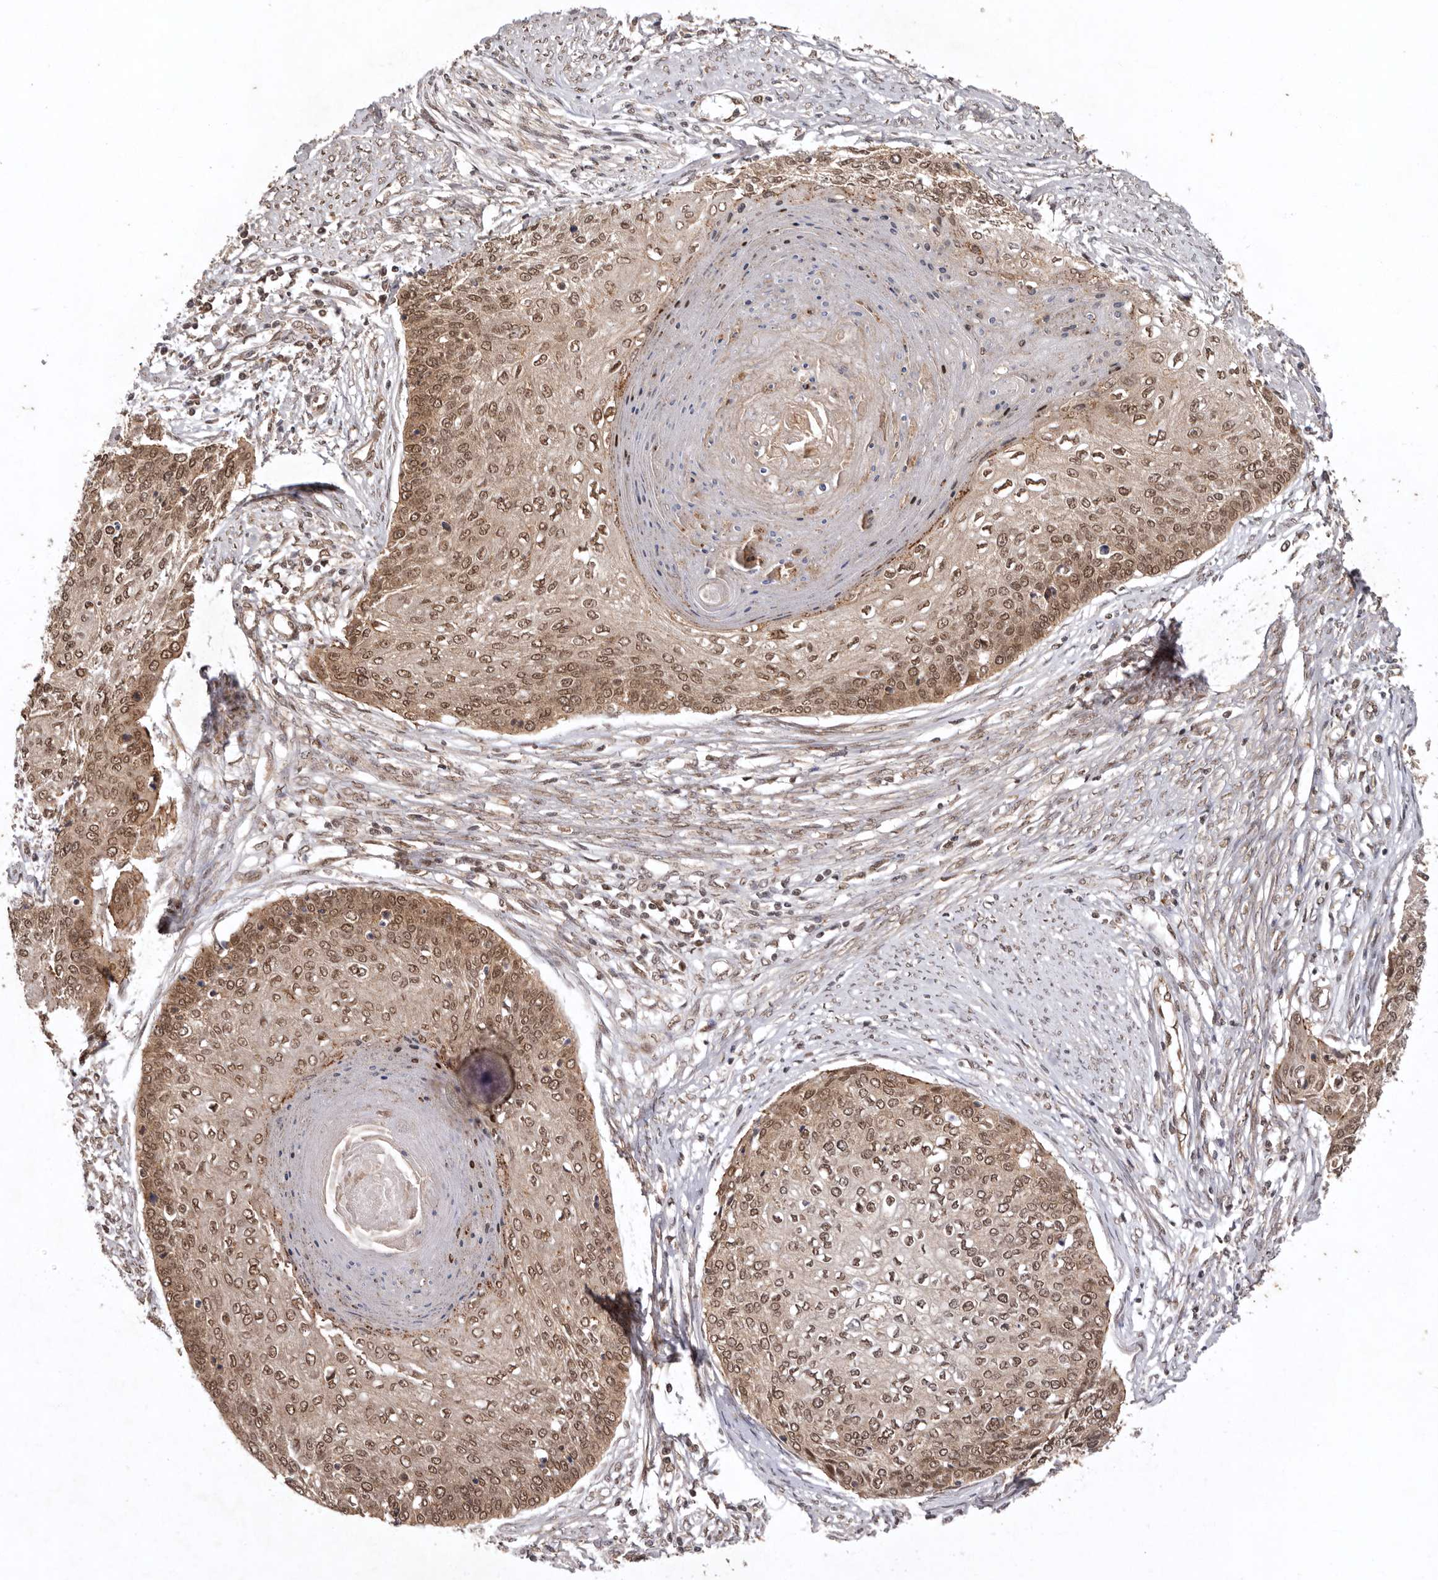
{"staining": {"intensity": "moderate", "quantity": ">75%", "location": "cytoplasmic/membranous,nuclear"}, "tissue": "cervical cancer", "cell_type": "Tumor cells", "image_type": "cancer", "snomed": [{"axis": "morphology", "description": "Squamous cell carcinoma, NOS"}, {"axis": "topography", "description": "Cervix"}], "caption": "Squamous cell carcinoma (cervical) stained for a protein displays moderate cytoplasmic/membranous and nuclear positivity in tumor cells.", "gene": "TARS2", "patient": {"sex": "female", "age": 37}}